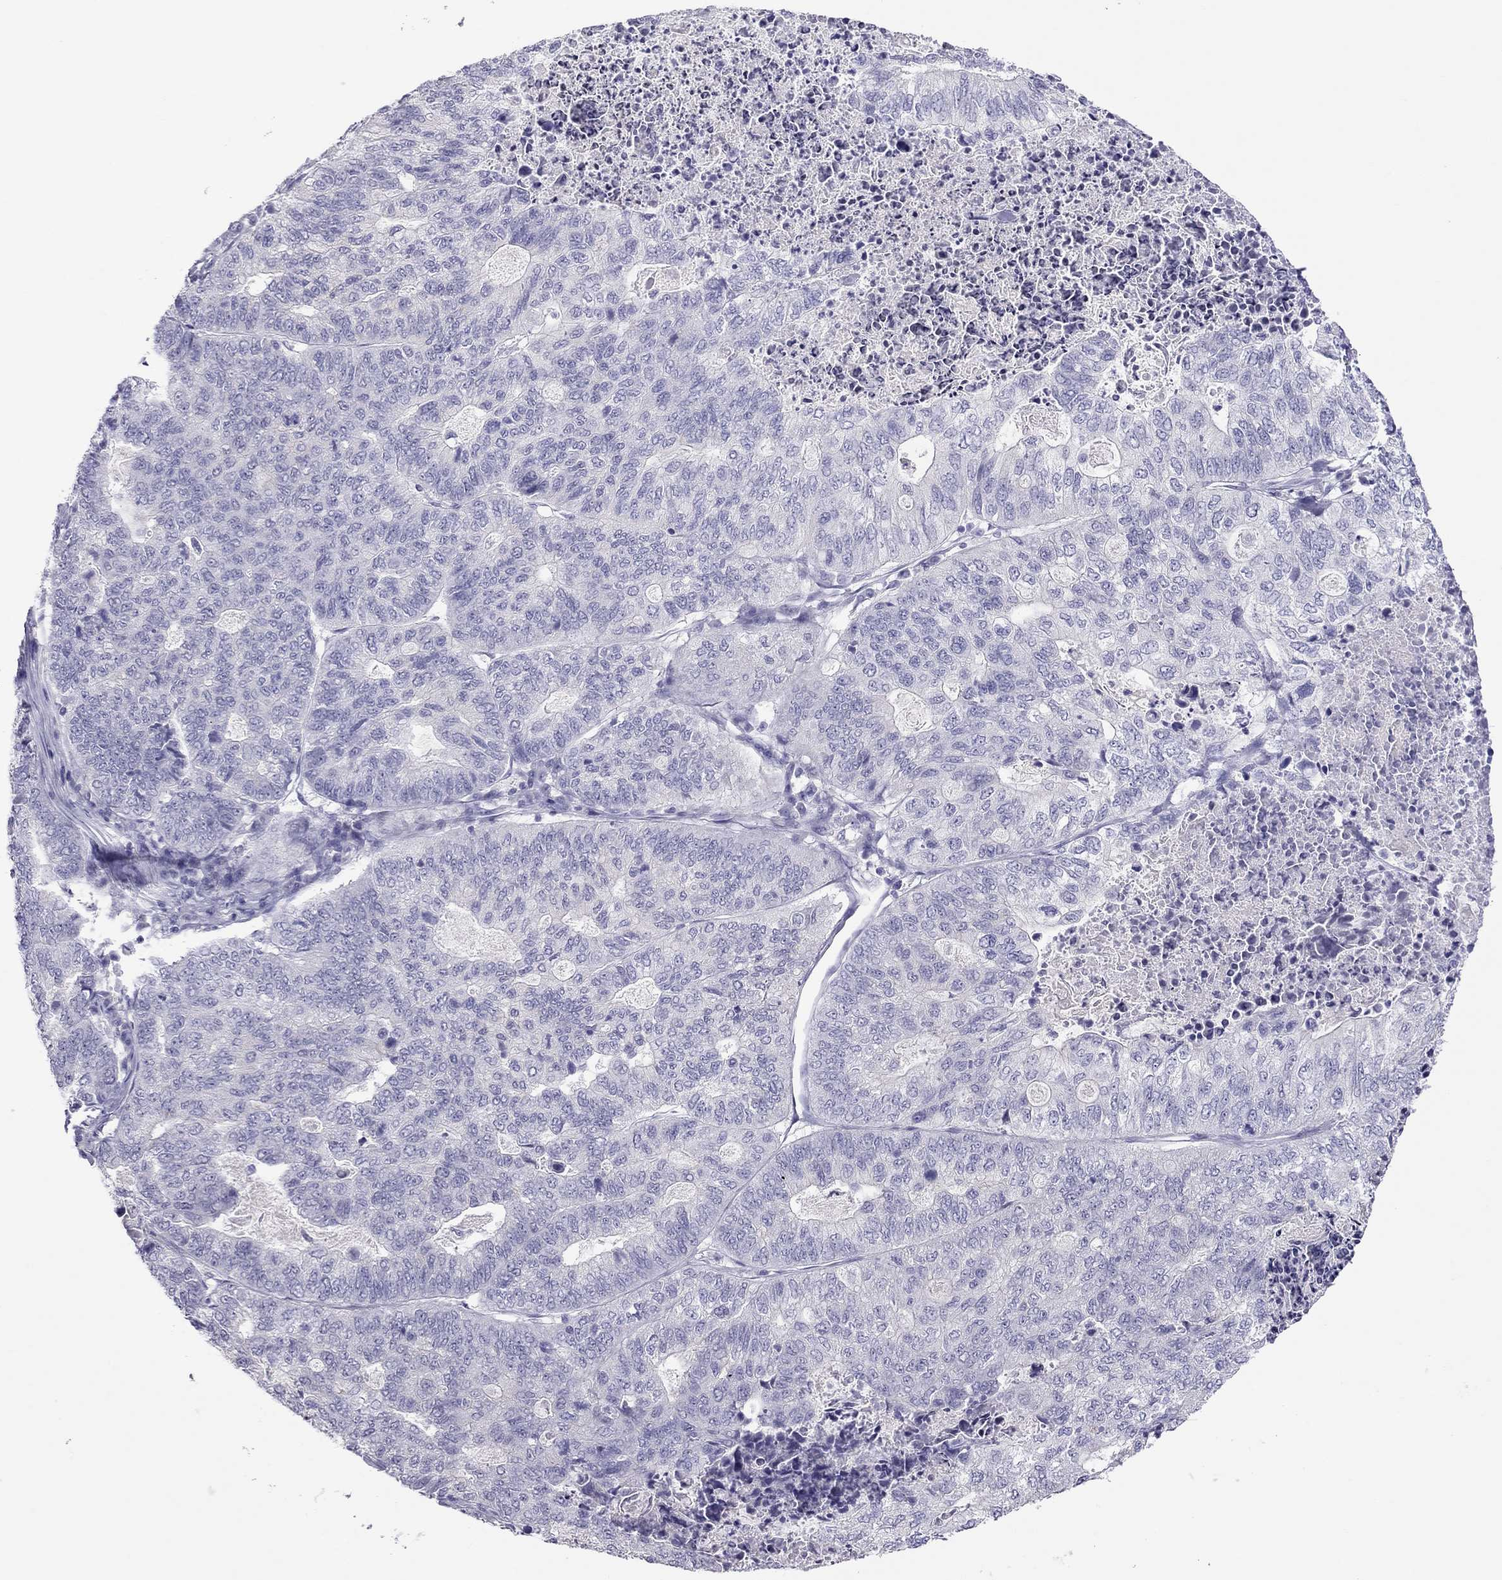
{"staining": {"intensity": "negative", "quantity": "none", "location": "none"}, "tissue": "stomach cancer", "cell_type": "Tumor cells", "image_type": "cancer", "snomed": [{"axis": "morphology", "description": "Adenocarcinoma, NOS"}, {"axis": "topography", "description": "Stomach, upper"}], "caption": "An immunohistochemistry (IHC) image of stomach cancer is shown. There is no staining in tumor cells of stomach cancer.", "gene": "TEX14", "patient": {"sex": "female", "age": 67}}